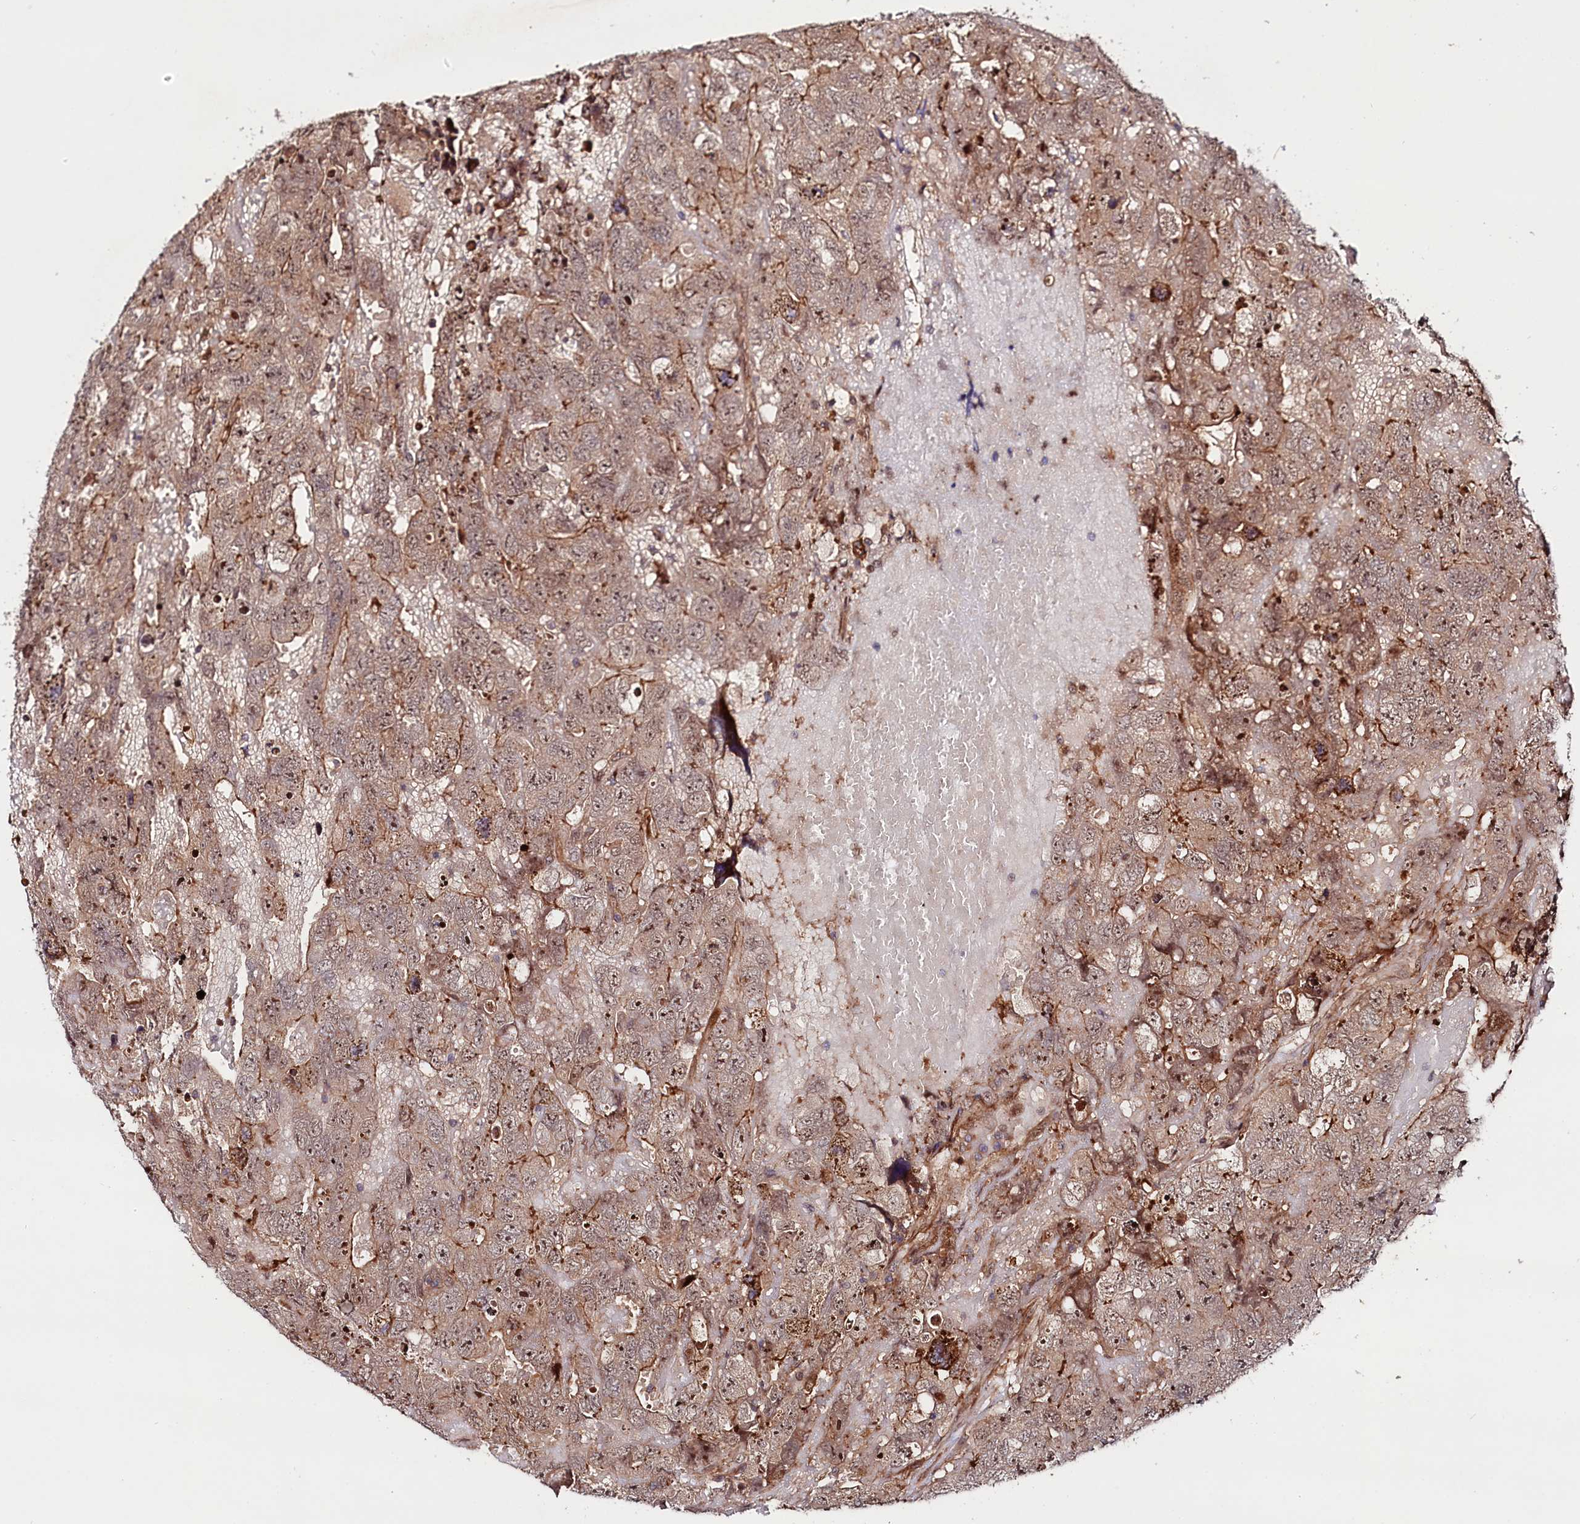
{"staining": {"intensity": "moderate", "quantity": ">75%", "location": "cytoplasmic/membranous,nuclear"}, "tissue": "testis cancer", "cell_type": "Tumor cells", "image_type": "cancer", "snomed": [{"axis": "morphology", "description": "Carcinoma, Embryonal, NOS"}, {"axis": "topography", "description": "Testis"}], "caption": "Immunohistochemical staining of human testis cancer (embryonal carcinoma) demonstrates moderate cytoplasmic/membranous and nuclear protein staining in approximately >75% of tumor cells. Nuclei are stained in blue.", "gene": "NEDD1", "patient": {"sex": "male", "age": 45}}